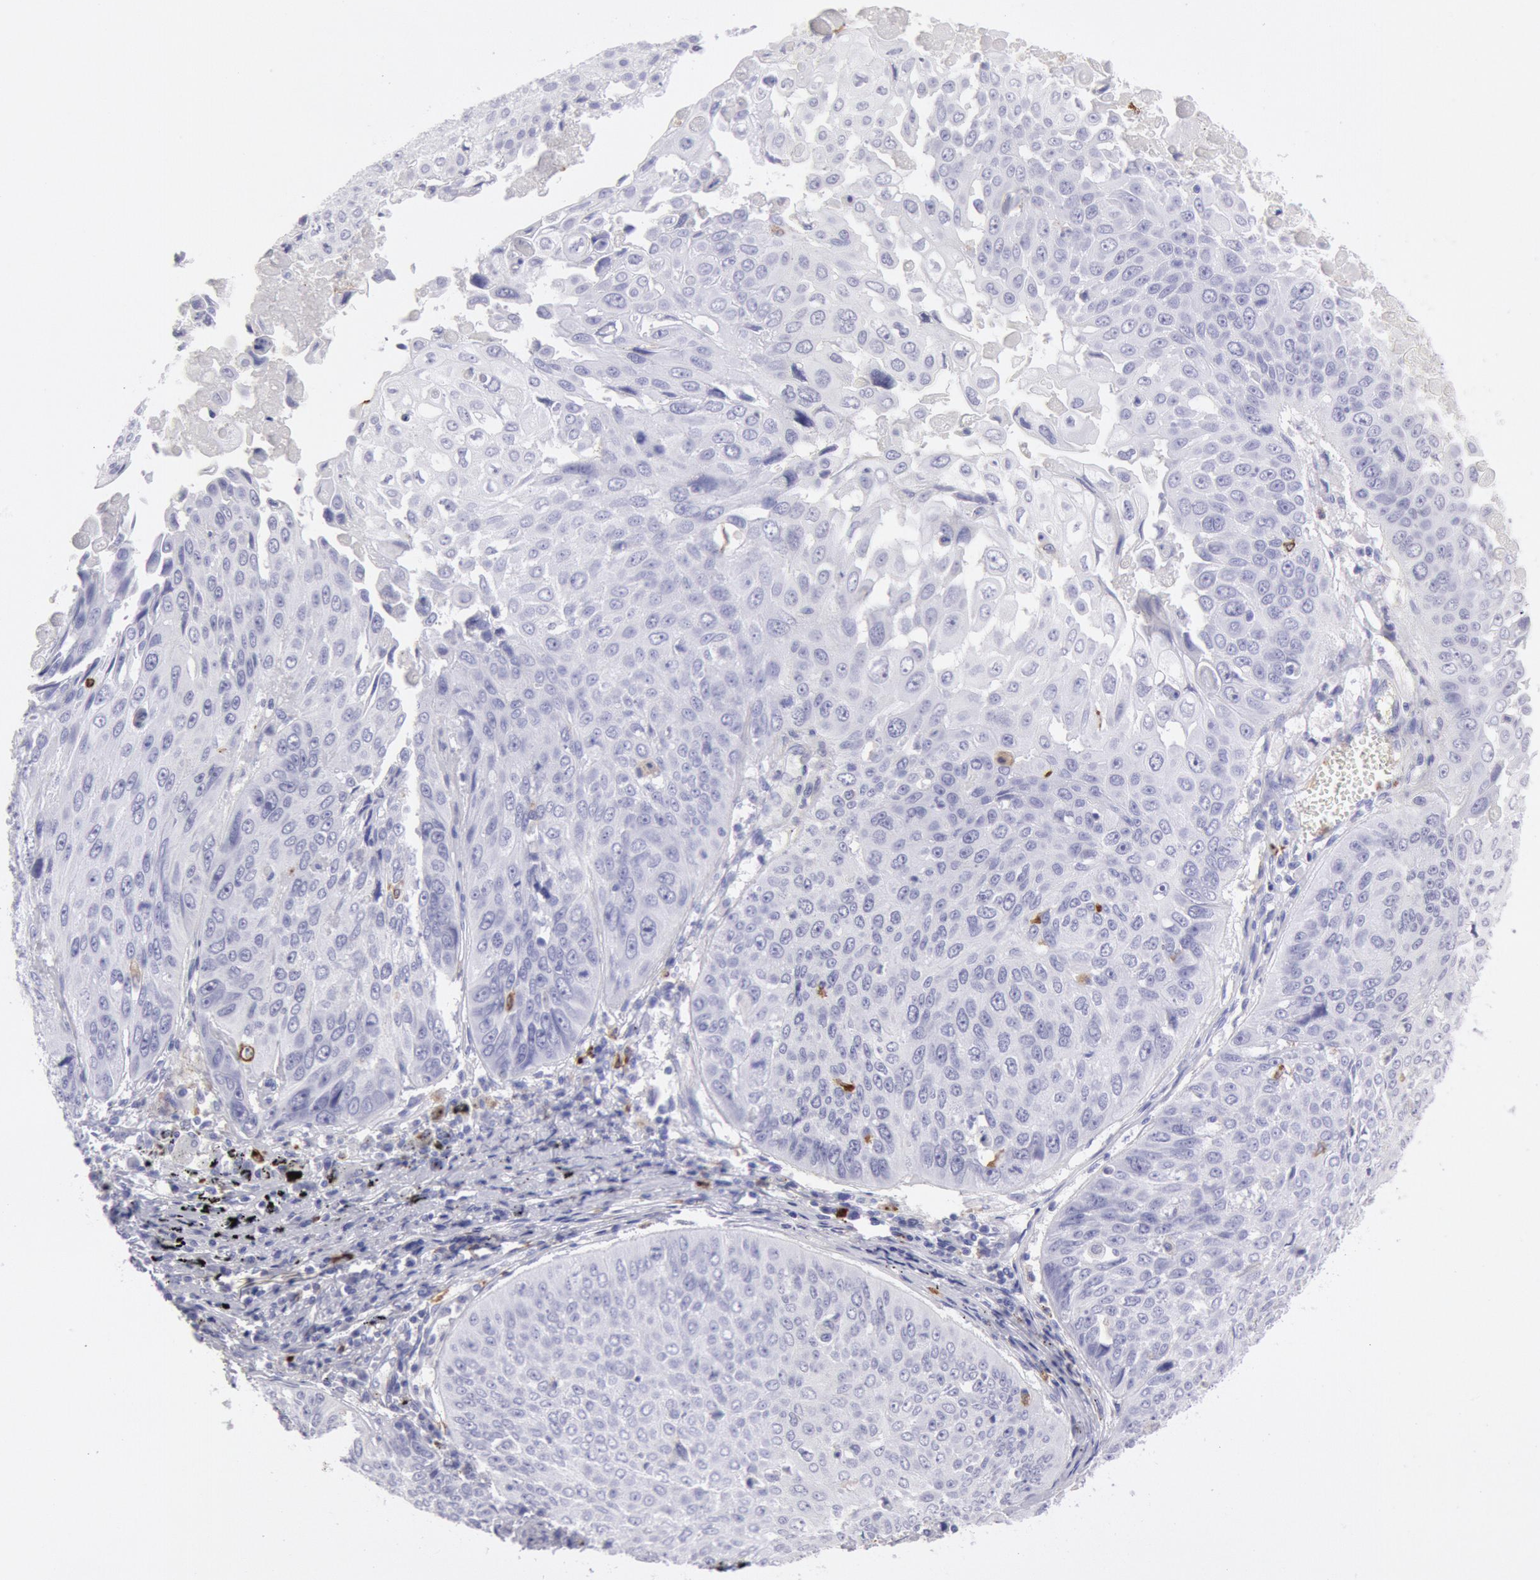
{"staining": {"intensity": "negative", "quantity": "none", "location": "none"}, "tissue": "lung cancer", "cell_type": "Tumor cells", "image_type": "cancer", "snomed": [{"axis": "morphology", "description": "Adenocarcinoma, NOS"}, {"axis": "topography", "description": "Lung"}], "caption": "Lung cancer (adenocarcinoma) was stained to show a protein in brown. There is no significant staining in tumor cells. (Stains: DAB immunohistochemistry with hematoxylin counter stain, Microscopy: brightfield microscopy at high magnification).", "gene": "FCN1", "patient": {"sex": "male", "age": 60}}